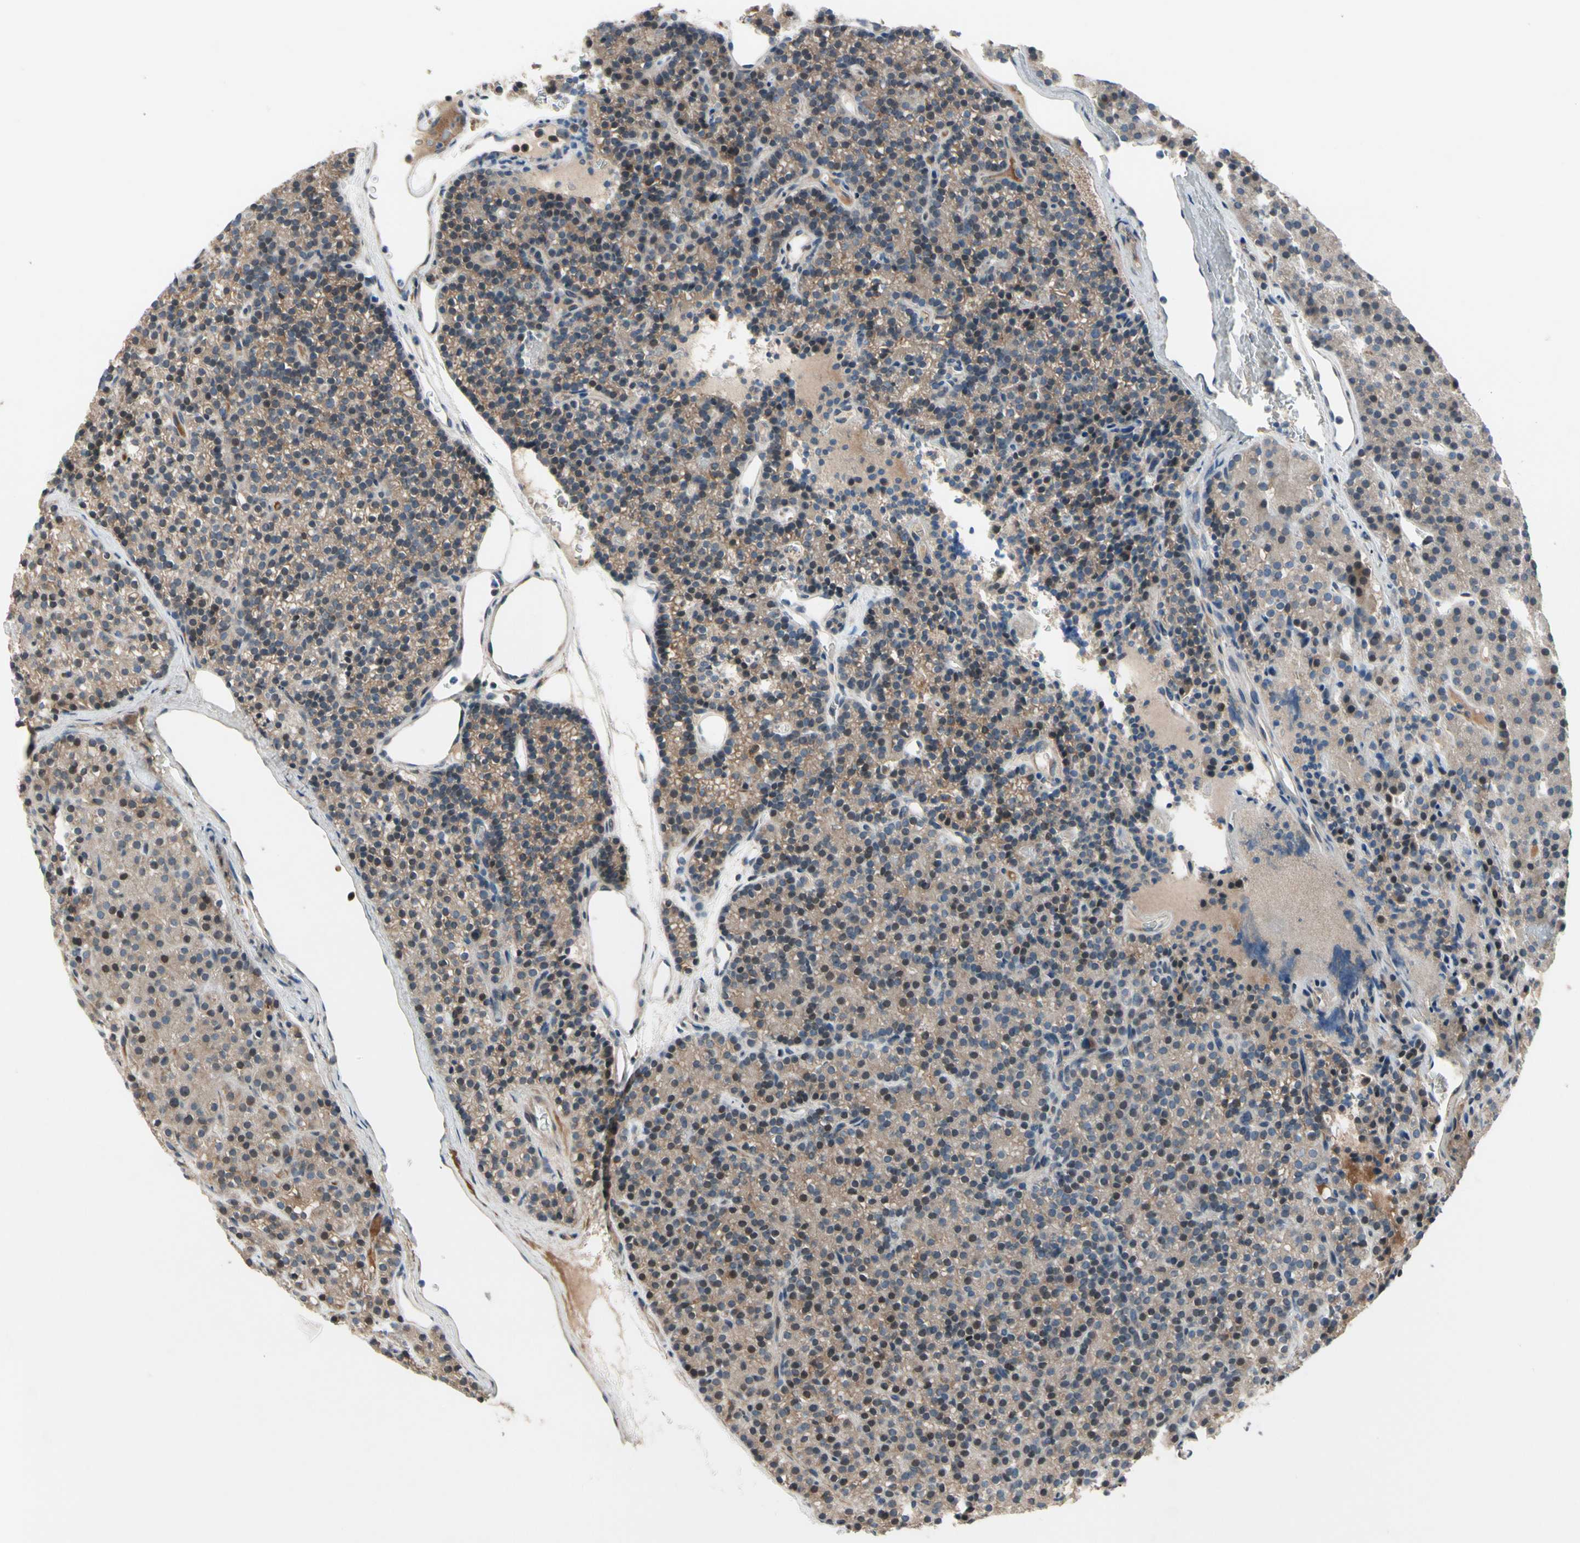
{"staining": {"intensity": "weak", "quantity": ">75%", "location": "cytoplasmic/membranous,nuclear"}, "tissue": "parathyroid gland", "cell_type": "Glandular cells", "image_type": "normal", "snomed": [{"axis": "morphology", "description": "Normal tissue, NOS"}, {"axis": "morphology", "description": "Hyperplasia, NOS"}, {"axis": "topography", "description": "Parathyroid gland"}], "caption": "Parathyroid gland stained with DAB (3,3'-diaminobenzidine) IHC shows low levels of weak cytoplasmic/membranous,nuclear positivity in approximately >75% of glandular cells. (IHC, brightfield microscopy, high magnification).", "gene": "SNX29", "patient": {"sex": "male", "age": 44}}